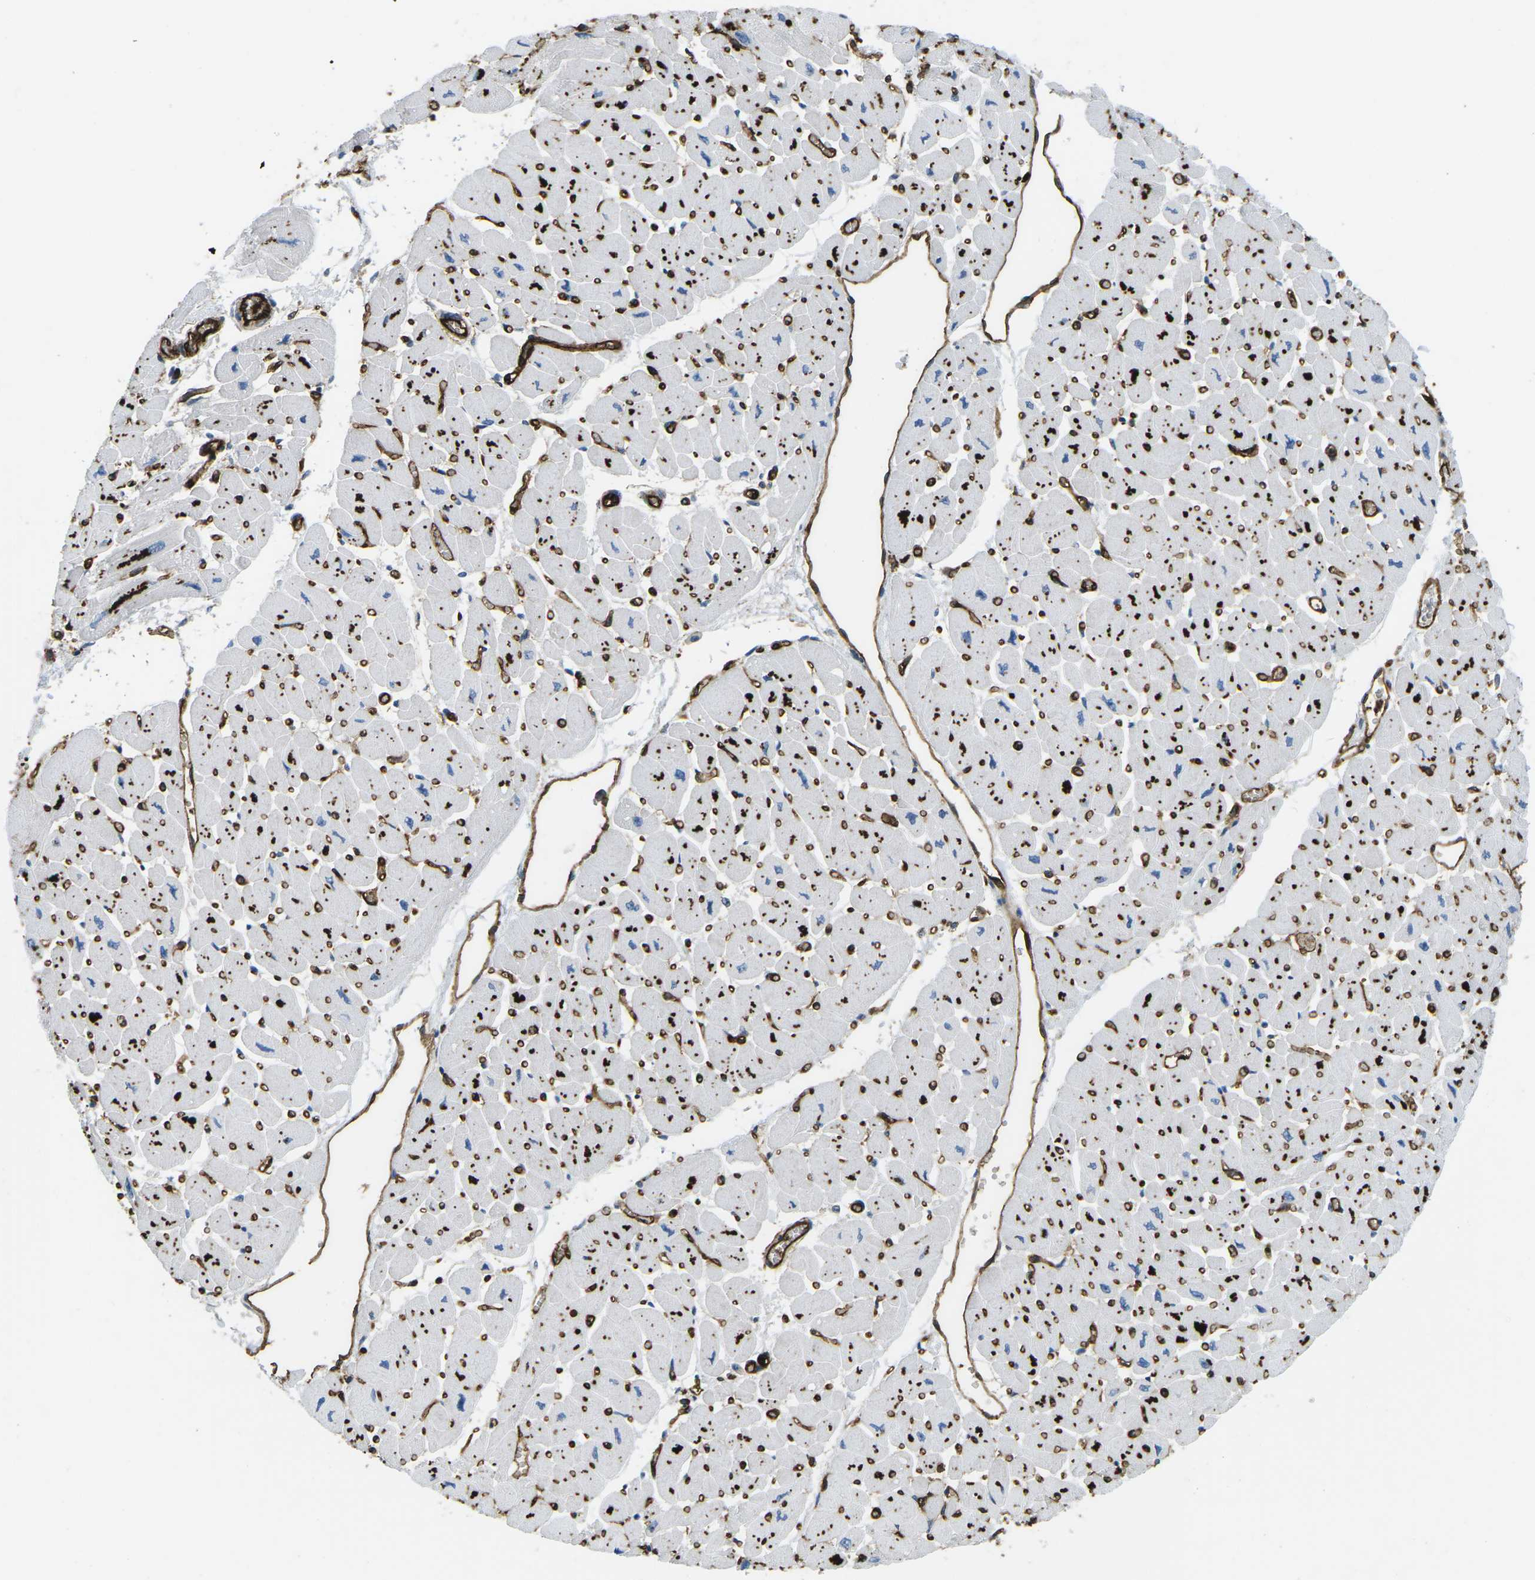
{"staining": {"intensity": "negative", "quantity": "none", "location": "none"}, "tissue": "heart muscle", "cell_type": "Cardiomyocytes", "image_type": "normal", "snomed": [{"axis": "morphology", "description": "Normal tissue, NOS"}, {"axis": "topography", "description": "Heart"}], "caption": "Immunohistochemistry photomicrograph of benign heart muscle: heart muscle stained with DAB (3,3'-diaminobenzidine) exhibits no significant protein positivity in cardiomyocytes.", "gene": "HLA", "patient": {"sex": "female", "age": 54}}